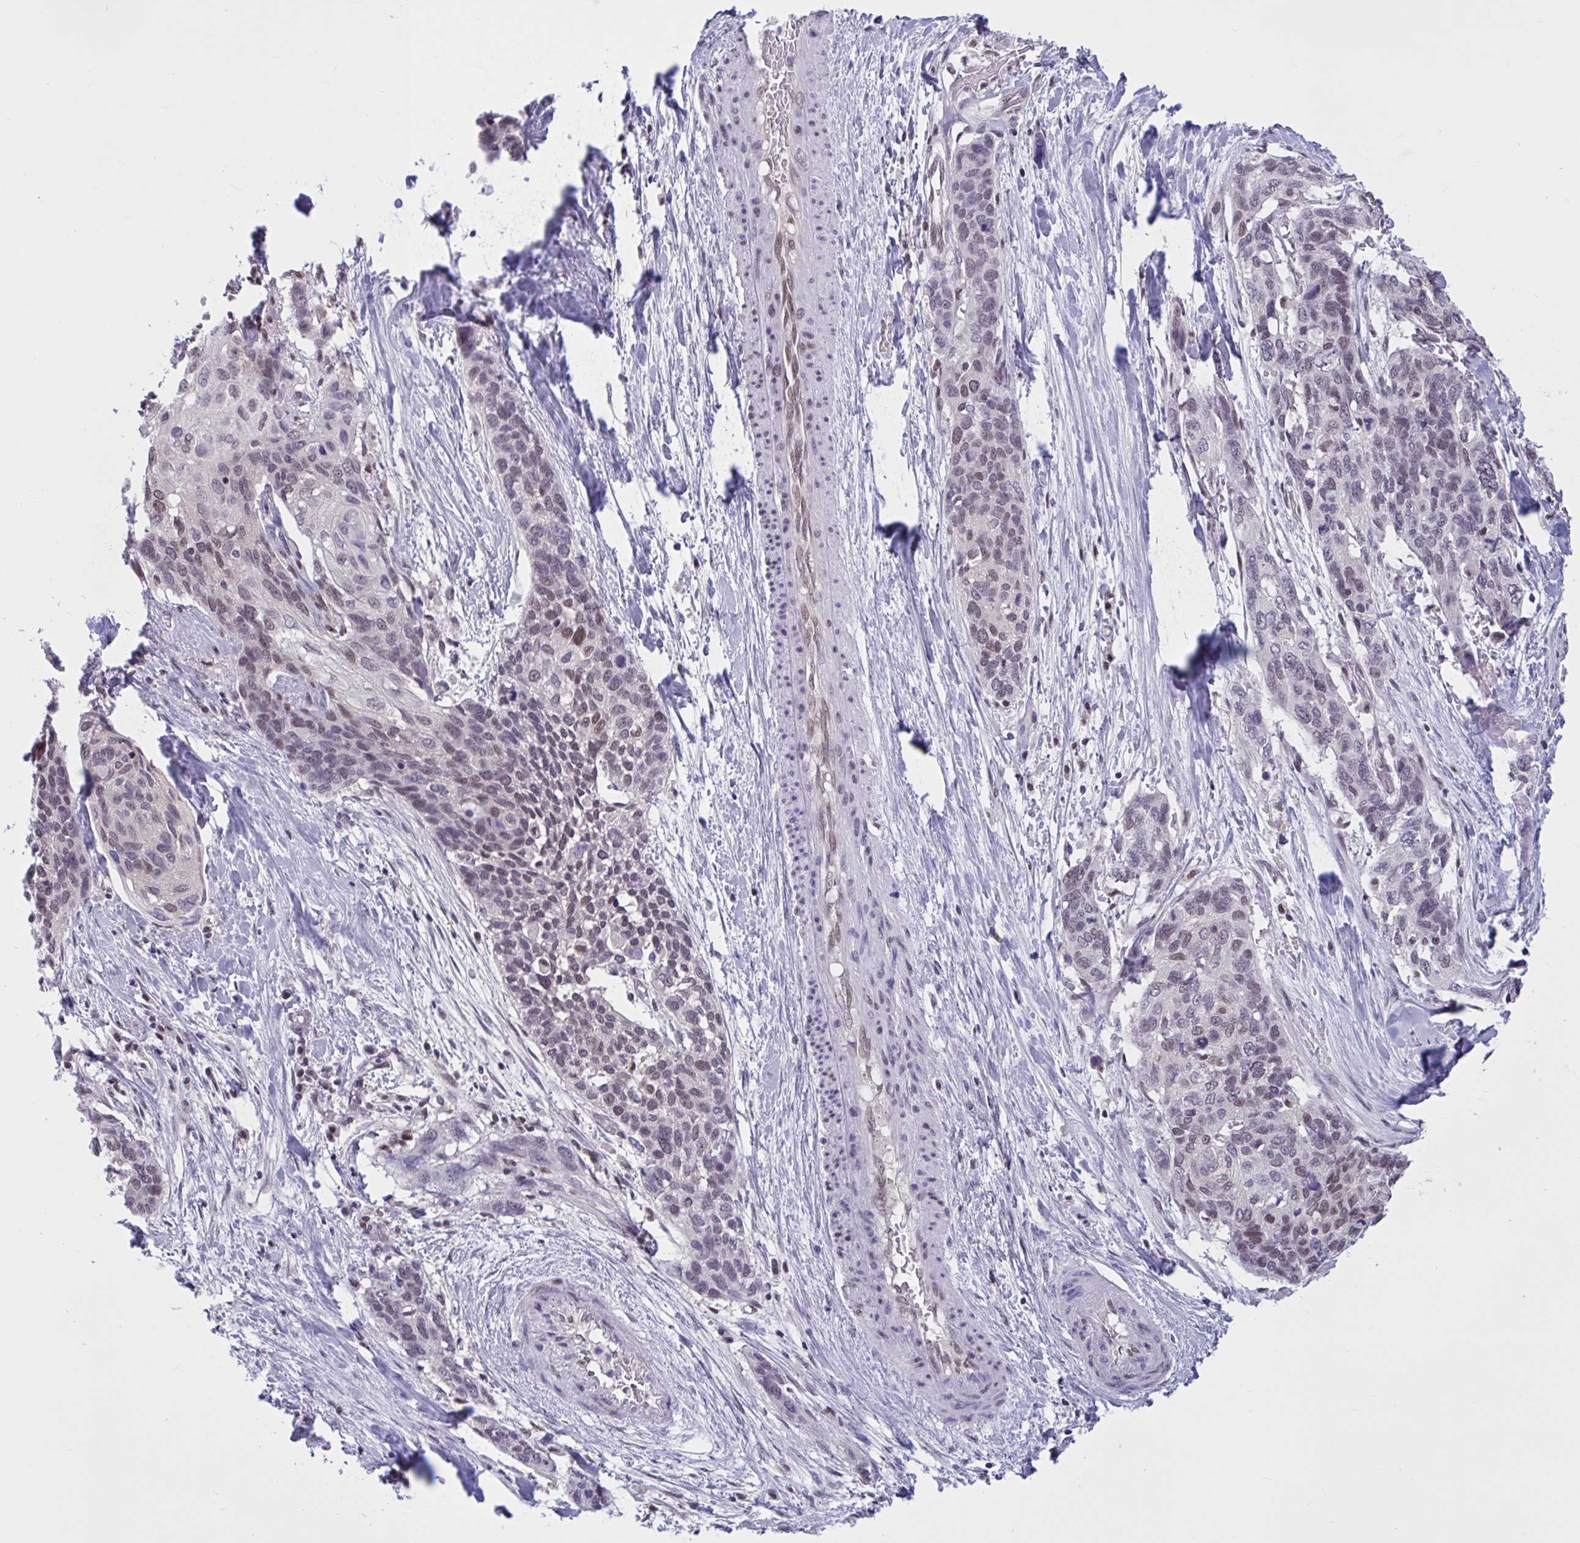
{"staining": {"intensity": "moderate", "quantity": "<25%", "location": "nuclear"}, "tissue": "lung cancer", "cell_type": "Tumor cells", "image_type": "cancer", "snomed": [{"axis": "morphology", "description": "Squamous cell carcinoma, NOS"}, {"axis": "morphology", "description": "Squamous cell carcinoma, metastatic, NOS"}, {"axis": "topography", "description": "Lymph node"}, {"axis": "topography", "description": "Lung"}], "caption": "Moderate nuclear staining is seen in approximately <25% of tumor cells in lung squamous cell carcinoma. The staining was performed using DAB to visualize the protein expression in brown, while the nuclei were stained in blue with hematoxylin (Magnification: 20x).", "gene": "RBL1", "patient": {"sex": "male", "age": 41}}